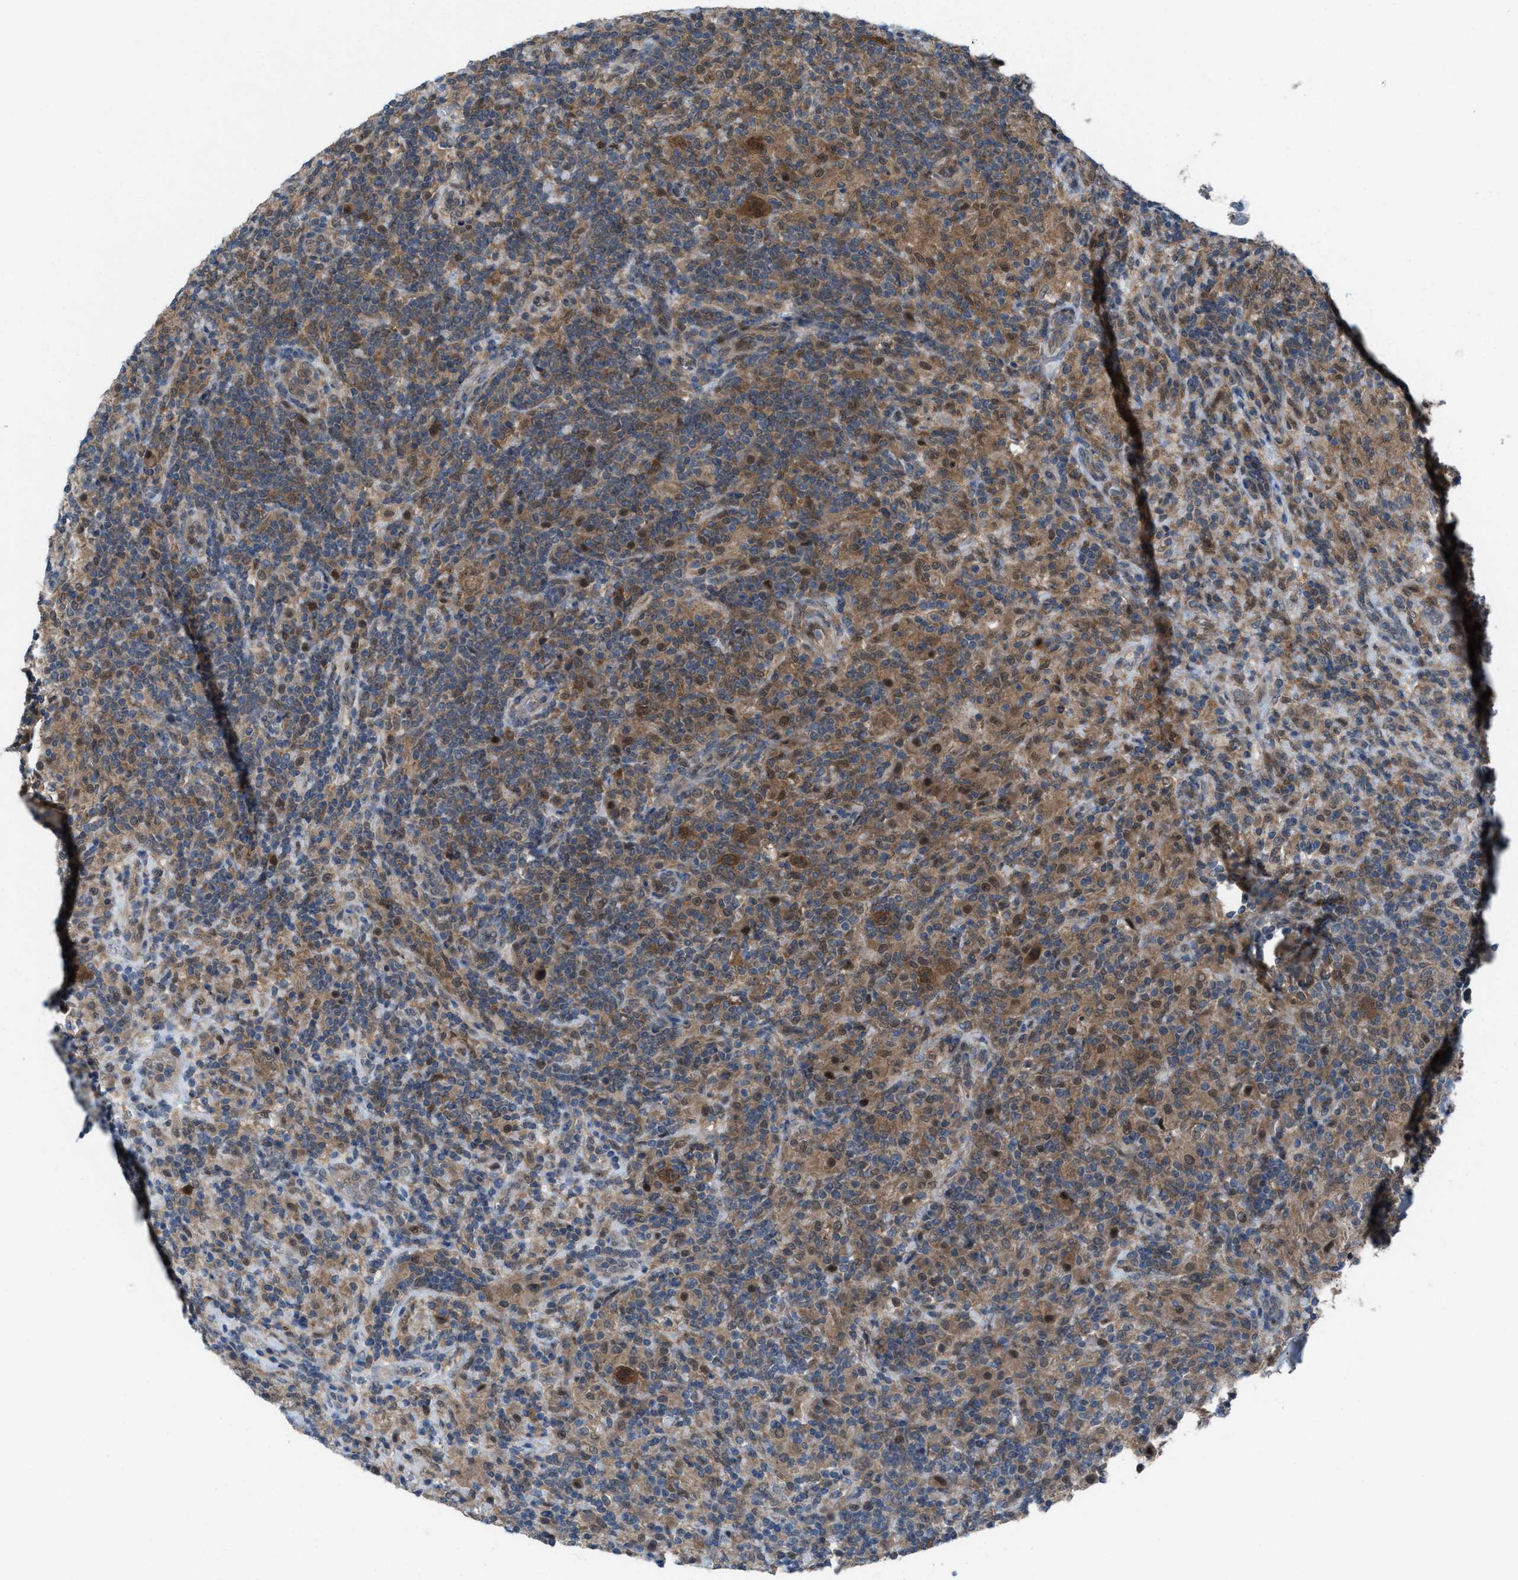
{"staining": {"intensity": "moderate", "quantity": ">75%", "location": "cytoplasmic/membranous"}, "tissue": "lymphoma", "cell_type": "Tumor cells", "image_type": "cancer", "snomed": [{"axis": "morphology", "description": "Hodgkin's disease, NOS"}, {"axis": "topography", "description": "Lymph node"}], "caption": "Tumor cells show medium levels of moderate cytoplasmic/membranous staining in about >75% of cells in human Hodgkin's disease.", "gene": "PLAA", "patient": {"sex": "male", "age": 70}}